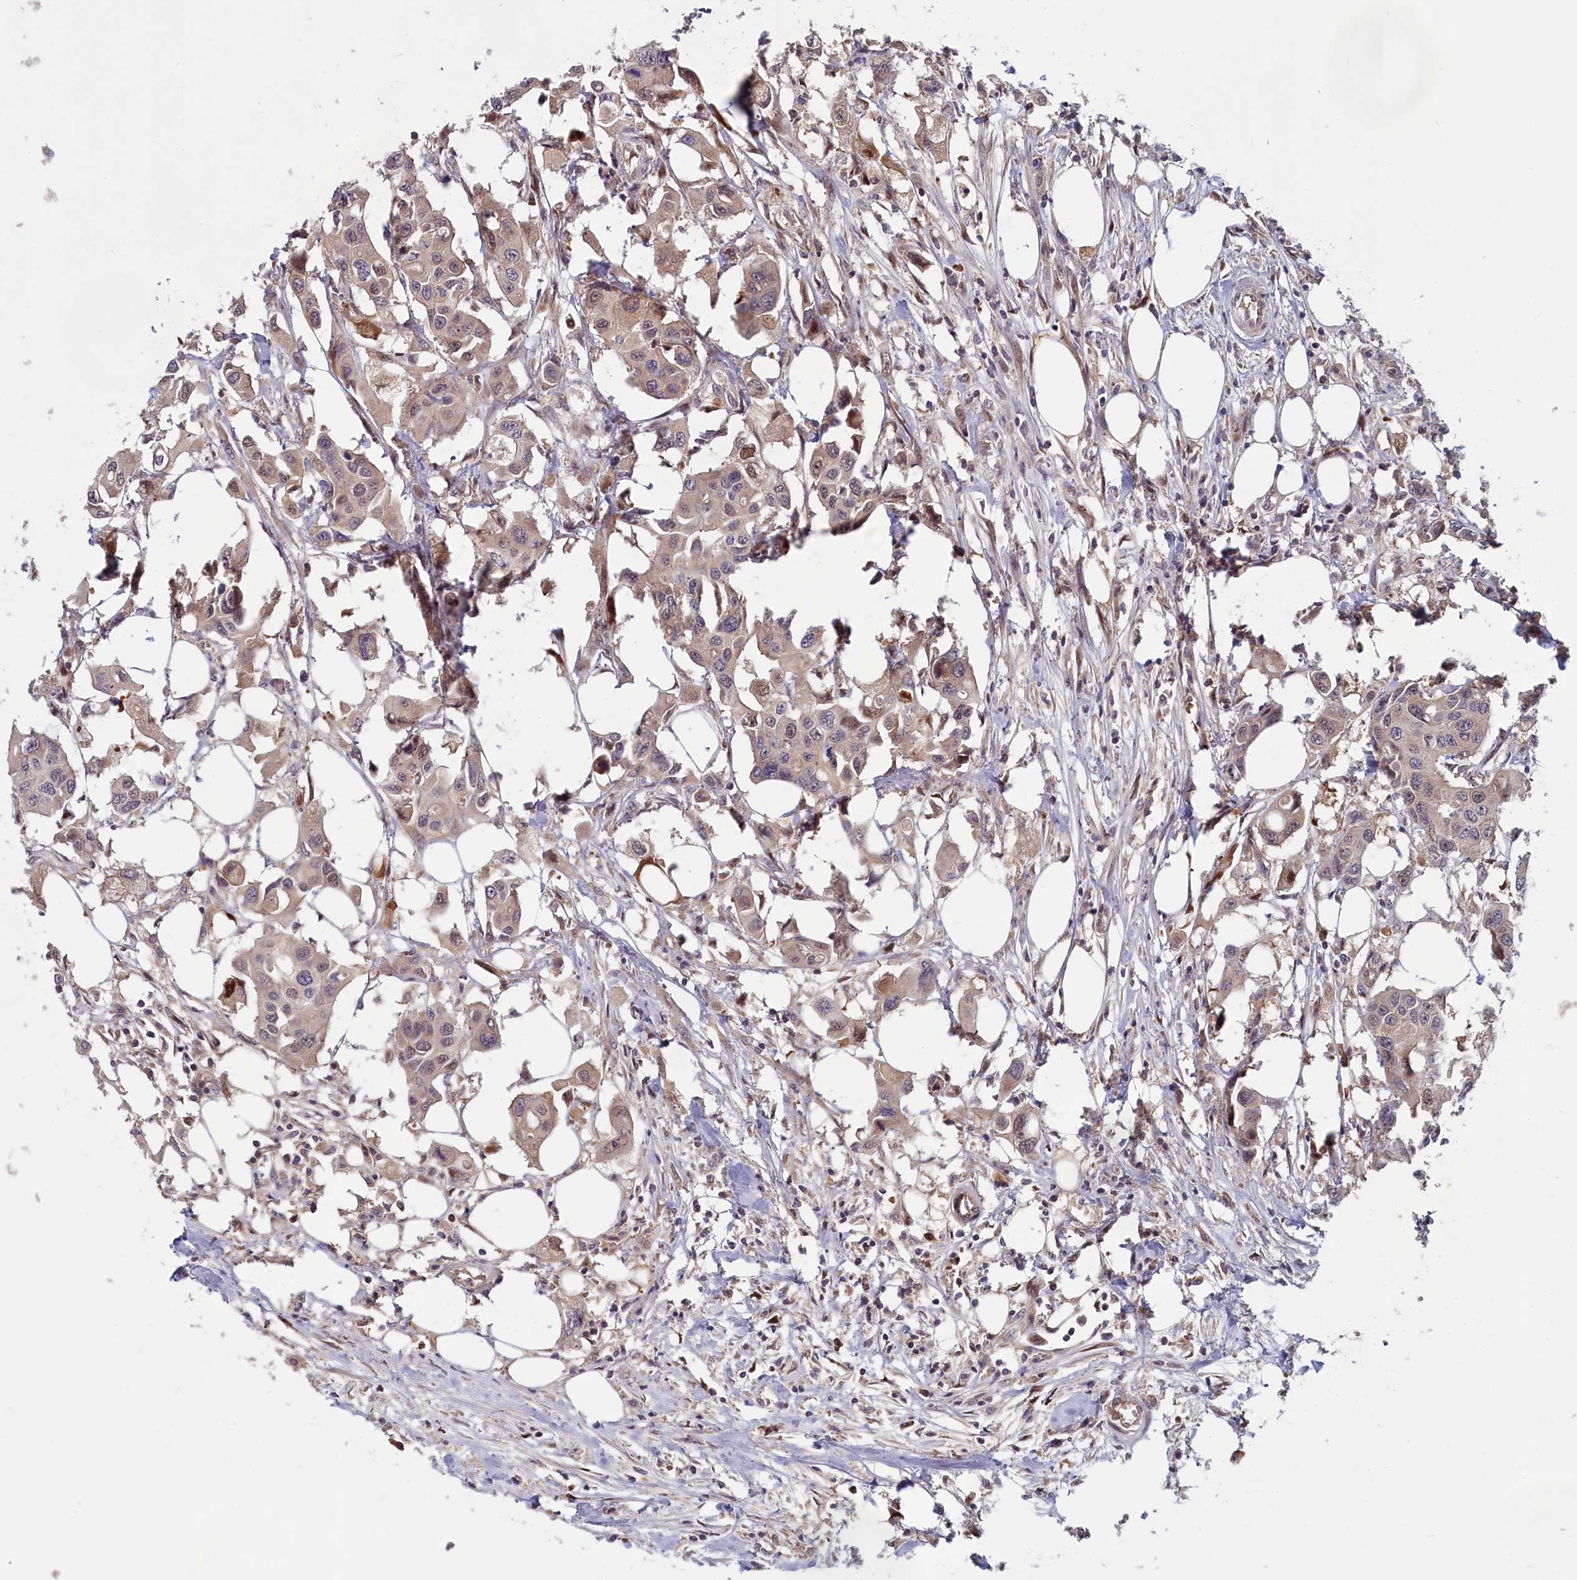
{"staining": {"intensity": "weak", "quantity": "25%-75%", "location": "cytoplasmic/membranous,nuclear"}, "tissue": "colorectal cancer", "cell_type": "Tumor cells", "image_type": "cancer", "snomed": [{"axis": "morphology", "description": "Adenocarcinoma, NOS"}, {"axis": "topography", "description": "Colon"}], "caption": "Protein staining of colorectal cancer (adenocarcinoma) tissue shows weak cytoplasmic/membranous and nuclear expression in about 25%-75% of tumor cells.", "gene": "CCDC15", "patient": {"sex": "male", "age": 77}}